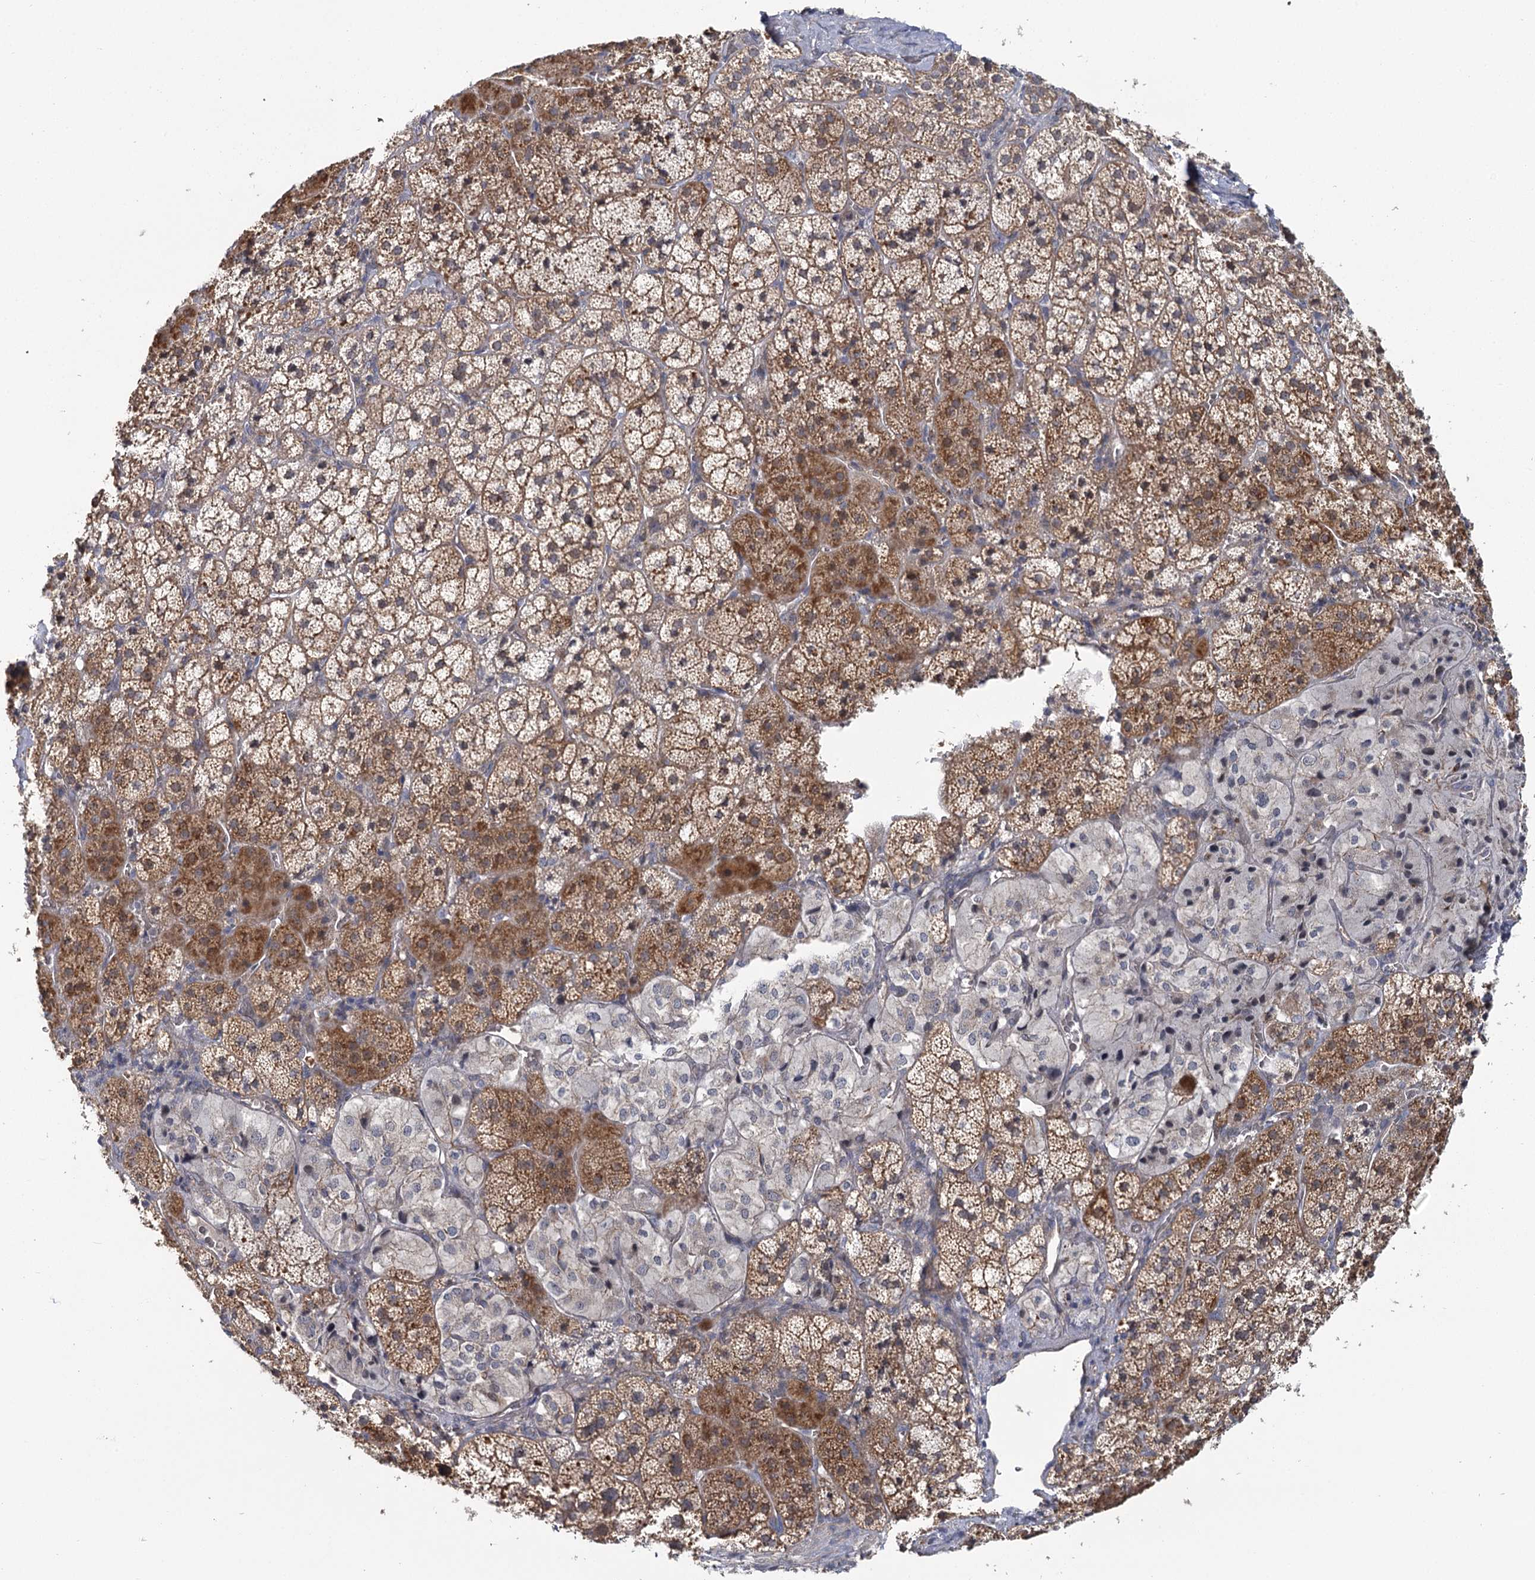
{"staining": {"intensity": "moderate", "quantity": "25%-75%", "location": "cytoplasmic/membranous"}, "tissue": "adrenal gland", "cell_type": "Glandular cells", "image_type": "normal", "snomed": [{"axis": "morphology", "description": "Normal tissue, NOS"}, {"axis": "topography", "description": "Adrenal gland"}], "caption": "Adrenal gland stained for a protein reveals moderate cytoplasmic/membranous positivity in glandular cells. The staining was performed using DAB, with brown indicating positive protein expression. Nuclei are stained blue with hematoxylin.", "gene": "TBC1D9B", "patient": {"sex": "female", "age": 44}}